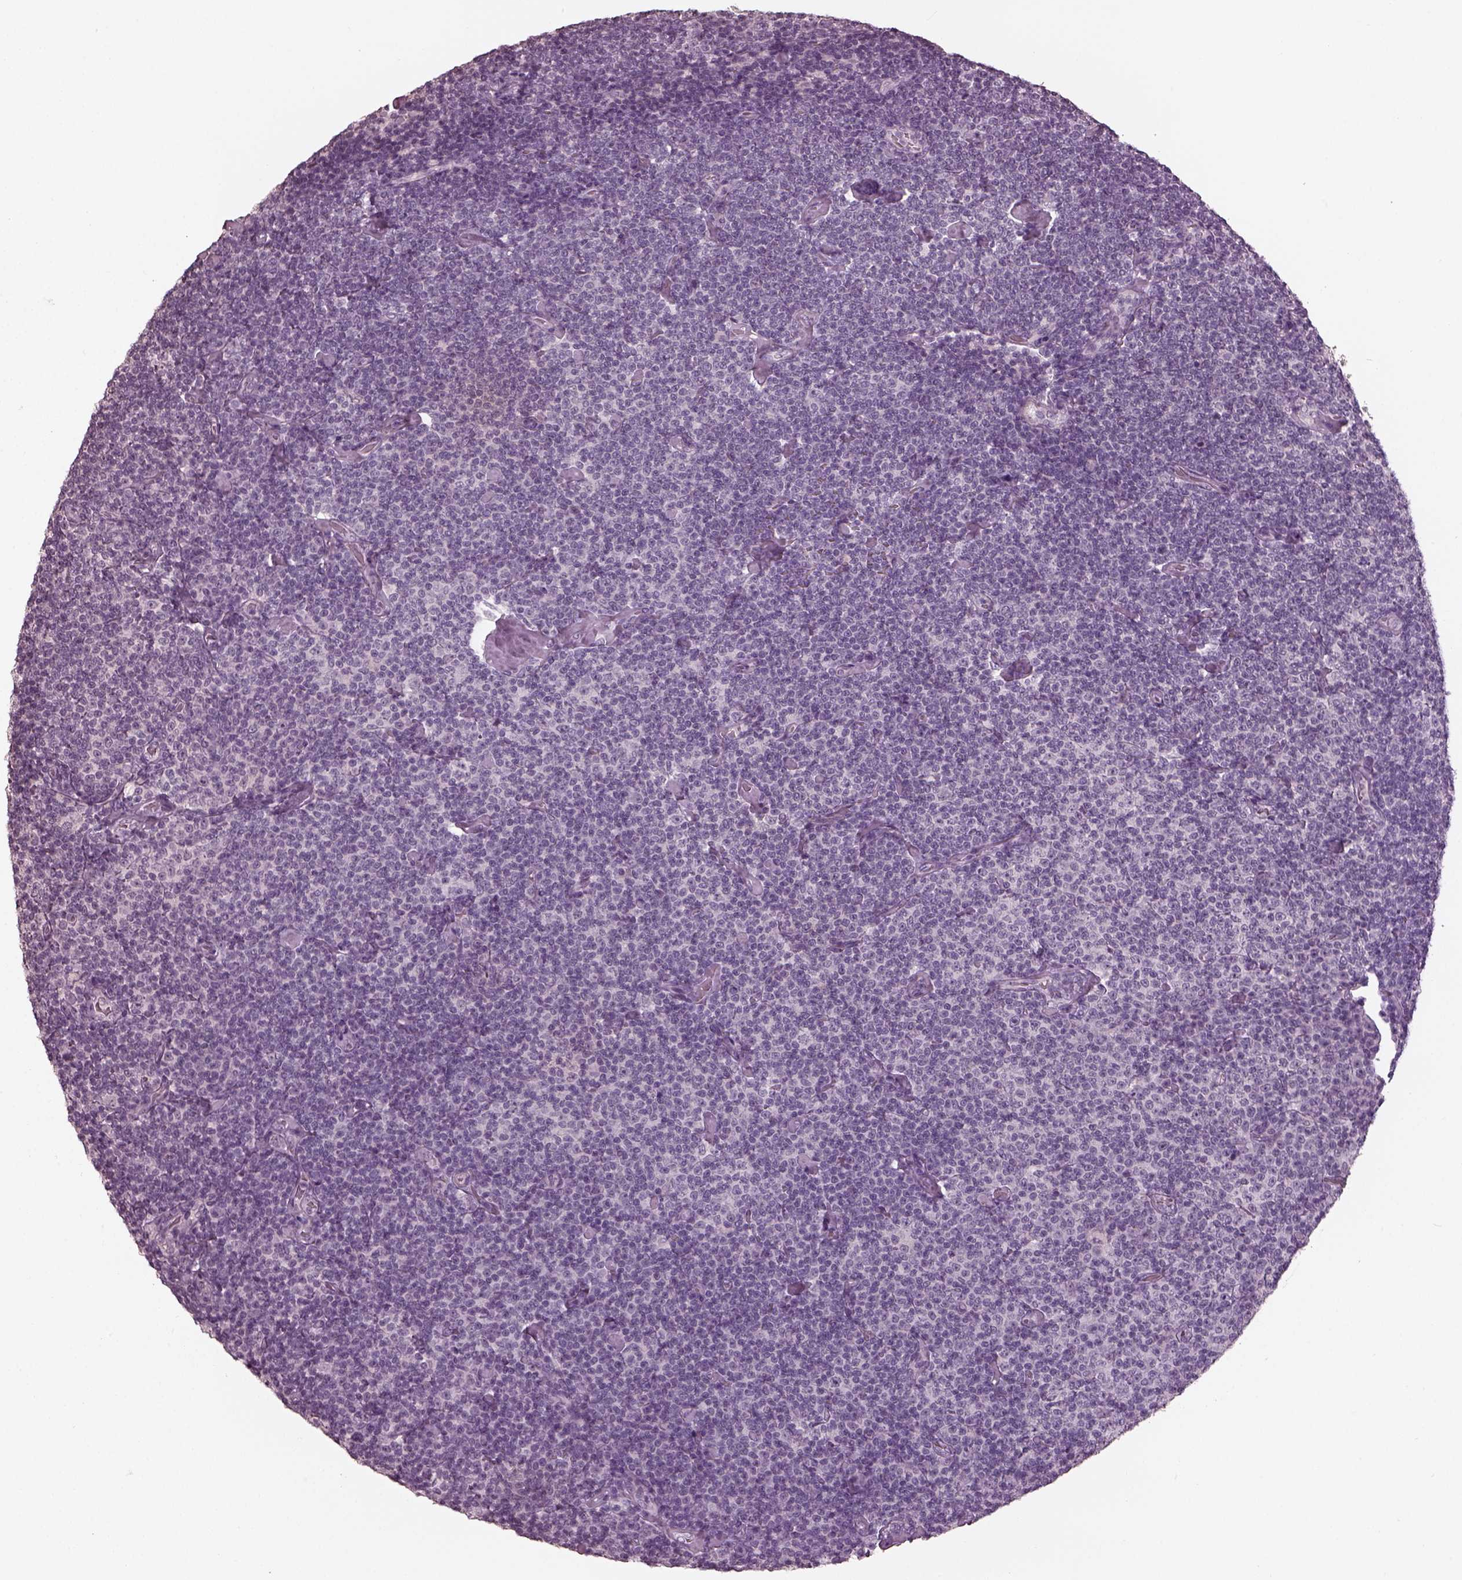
{"staining": {"intensity": "negative", "quantity": "none", "location": "none"}, "tissue": "lymphoma", "cell_type": "Tumor cells", "image_type": "cancer", "snomed": [{"axis": "morphology", "description": "Malignant lymphoma, non-Hodgkin's type, Low grade"}, {"axis": "topography", "description": "Lymph node"}], "caption": "Tumor cells are negative for brown protein staining in lymphoma.", "gene": "OPTC", "patient": {"sex": "male", "age": 81}}